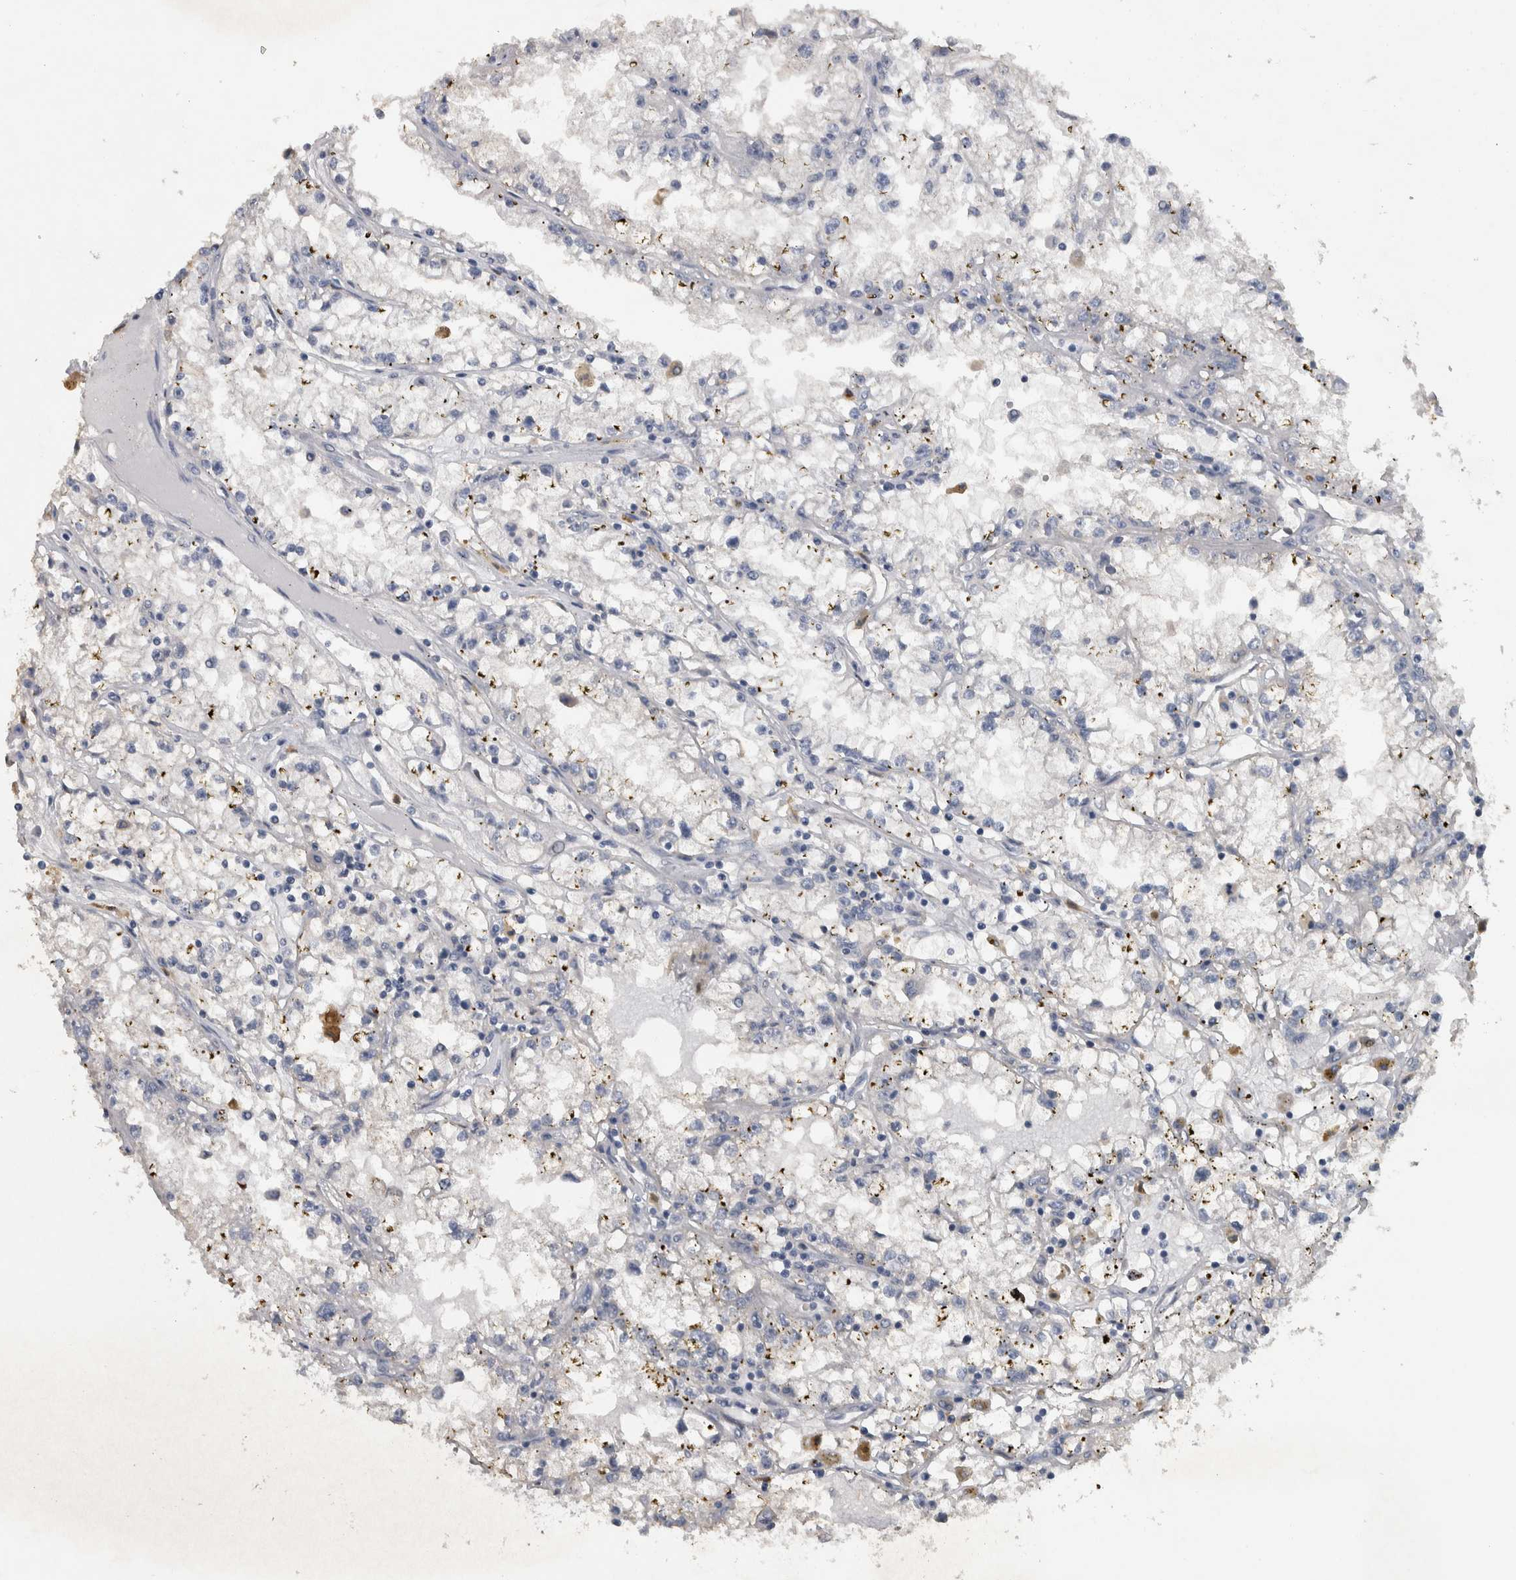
{"staining": {"intensity": "negative", "quantity": "none", "location": "none"}, "tissue": "renal cancer", "cell_type": "Tumor cells", "image_type": "cancer", "snomed": [{"axis": "morphology", "description": "Adenocarcinoma, NOS"}, {"axis": "topography", "description": "Kidney"}], "caption": "Immunohistochemistry histopathology image of neoplastic tissue: renal adenocarcinoma stained with DAB shows no significant protein positivity in tumor cells.", "gene": "NT5C2", "patient": {"sex": "male", "age": 56}}